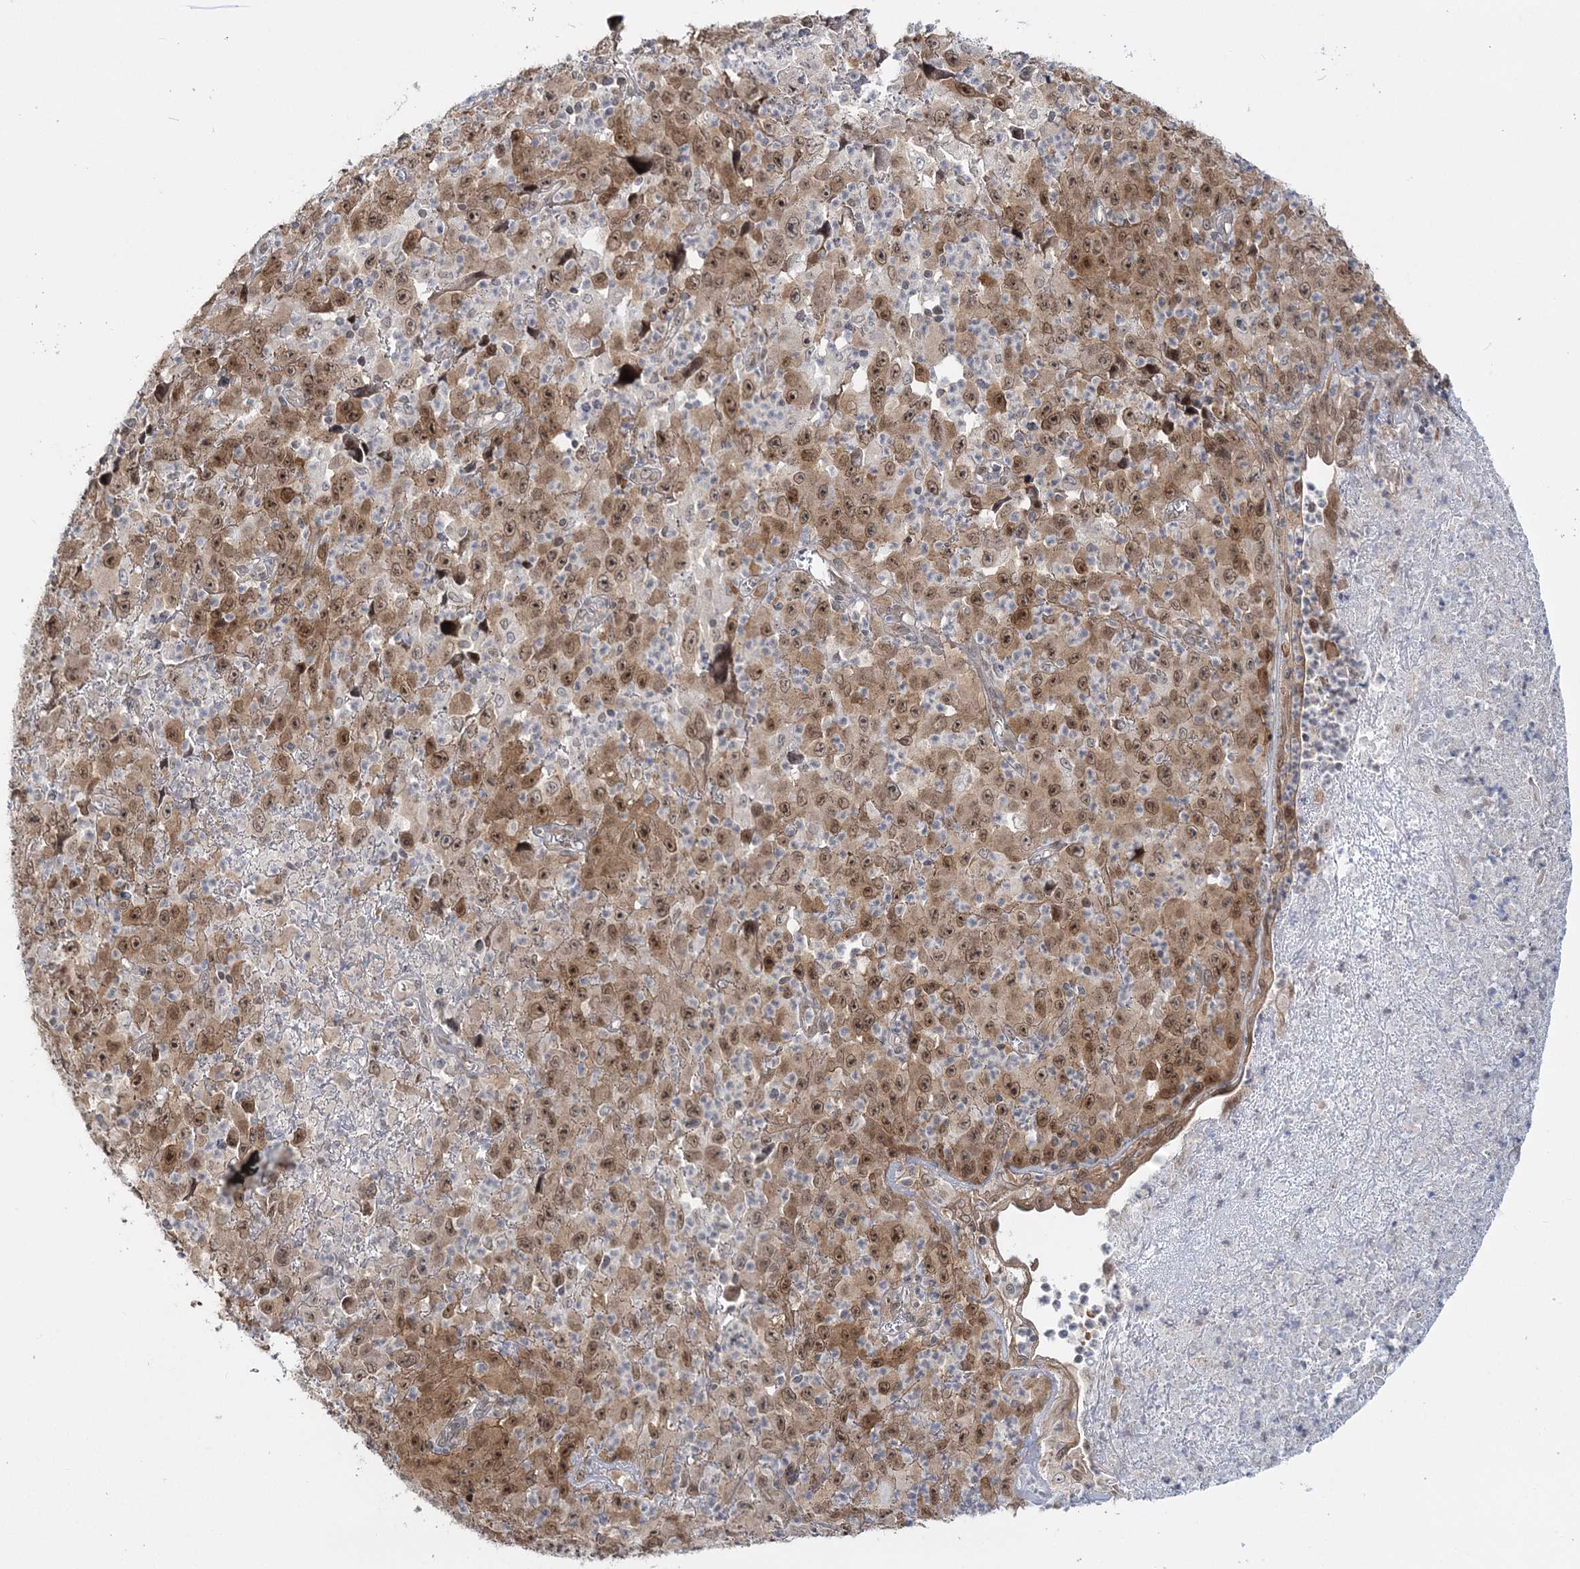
{"staining": {"intensity": "moderate", "quantity": ">75%", "location": "cytoplasmic/membranous,nuclear"}, "tissue": "melanoma", "cell_type": "Tumor cells", "image_type": "cancer", "snomed": [{"axis": "morphology", "description": "Malignant melanoma, Metastatic site"}, {"axis": "topography", "description": "Skin"}], "caption": "Immunohistochemical staining of melanoma displays moderate cytoplasmic/membranous and nuclear protein expression in about >75% of tumor cells. Using DAB (brown) and hematoxylin (blue) stains, captured at high magnification using brightfield microscopy.", "gene": "ZFAND6", "patient": {"sex": "female", "age": 56}}